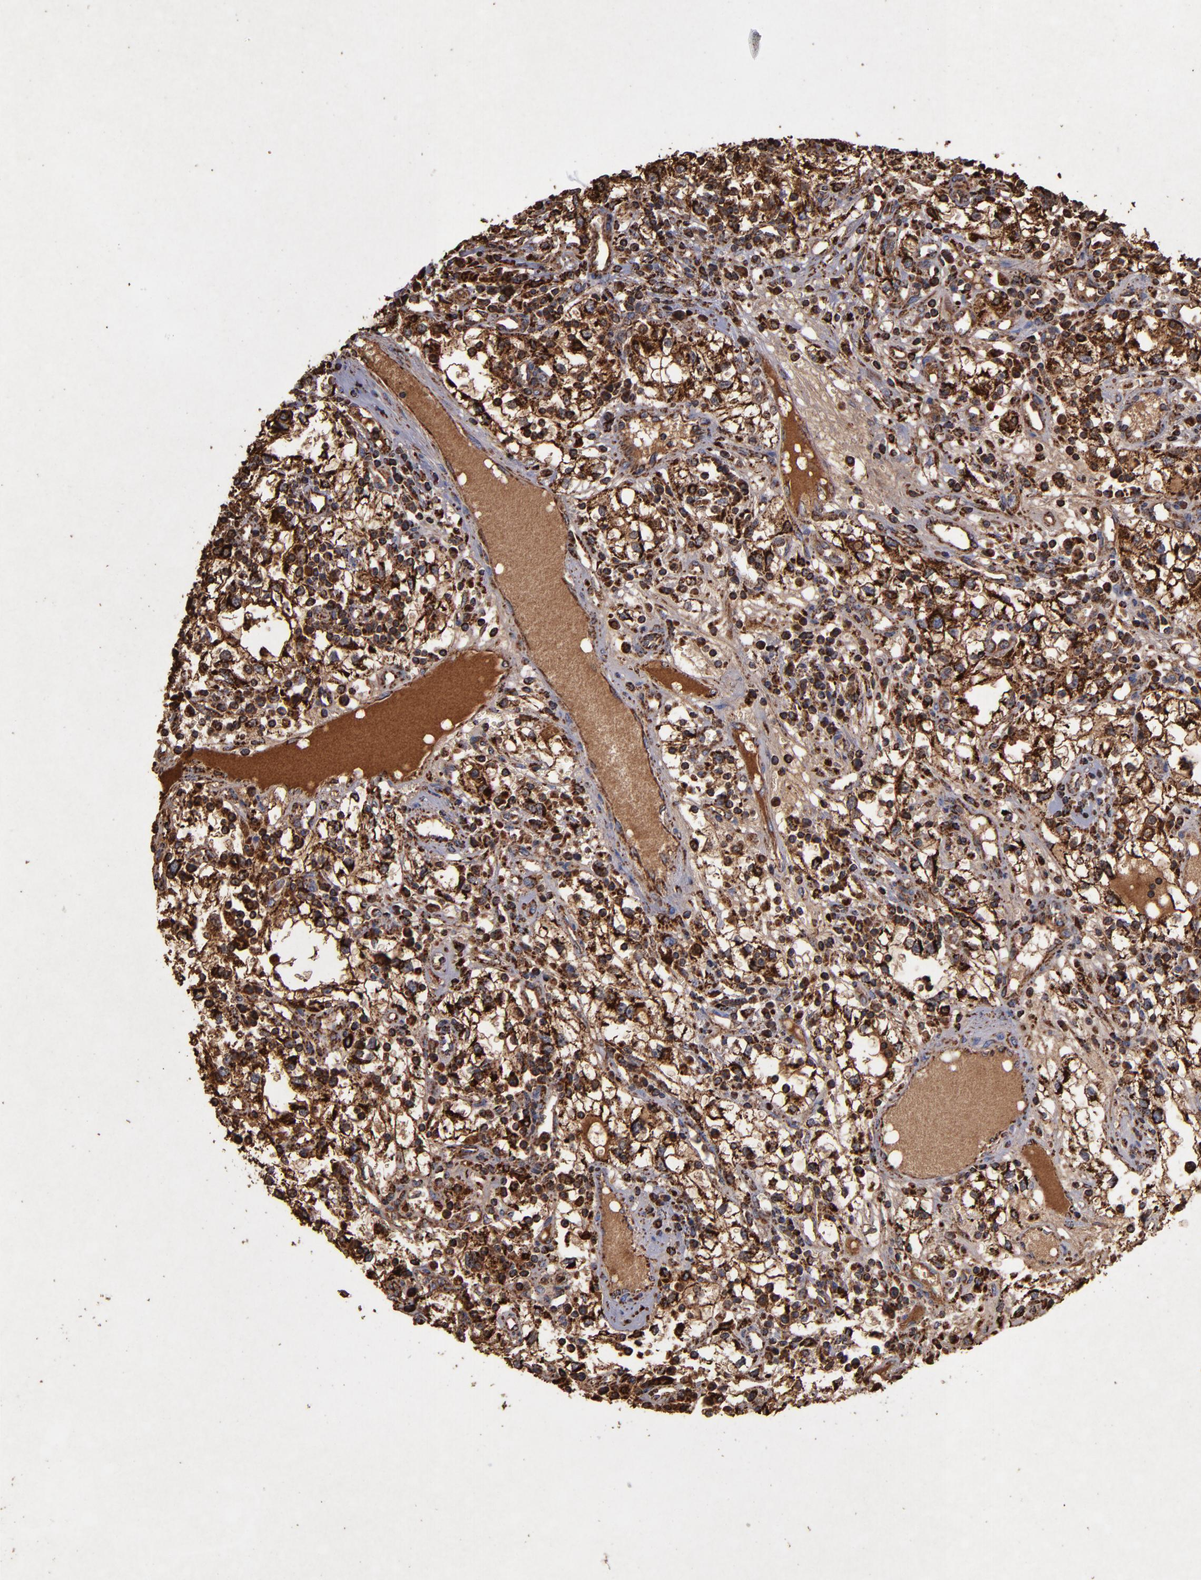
{"staining": {"intensity": "strong", "quantity": ">75%", "location": "cytoplasmic/membranous"}, "tissue": "renal cancer", "cell_type": "Tumor cells", "image_type": "cancer", "snomed": [{"axis": "morphology", "description": "Adenocarcinoma, NOS"}, {"axis": "topography", "description": "Kidney"}], "caption": "Protein staining demonstrates strong cytoplasmic/membranous positivity in approximately >75% of tumor cells in renal cancer (adenocarcinoma).", "gene": "SOD2", "patient": {"sex": "male", "age": 82}}